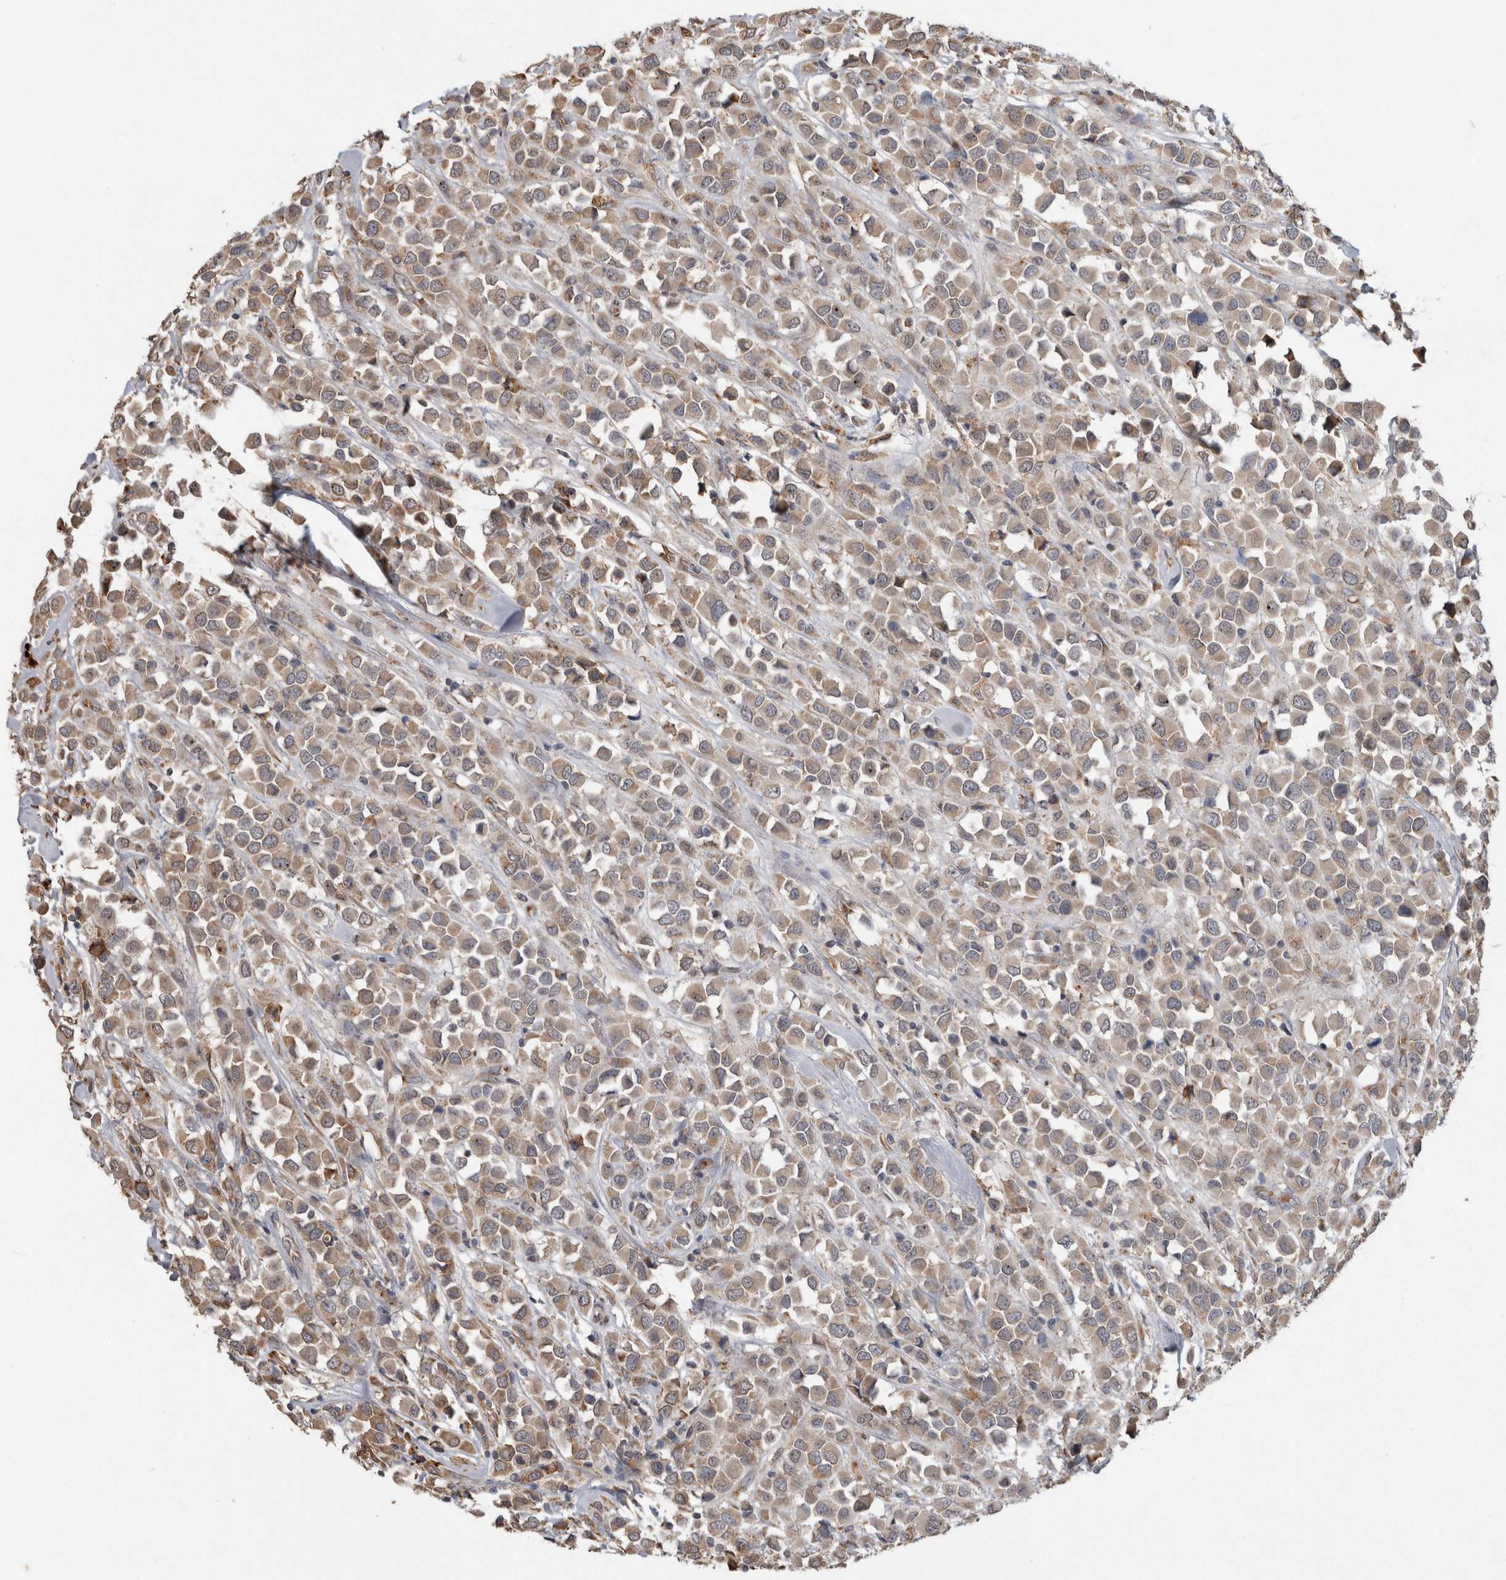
{"staining": {"intensity": "moderate", "quantity": ">75%", "location": "cytoplasmic/membranous"}, "tissue": "breast cancer", "cell_type": "Tumor cells", "image_type": "cancer", "snomed": [{"axis": "morphology", "description": "Duct carcinoma"}, {"axis": "topography", "description": "Breast"}], "caption": "Human breast cancer (invasive ductal carcinoma) stained for a protein (brown) exhibits moderate cytoplasmic/membranous positive expression in approximately >75% of tumor cells.", "gene": "ADGRL3", "patient": {"sex": "female", "age": 61}}